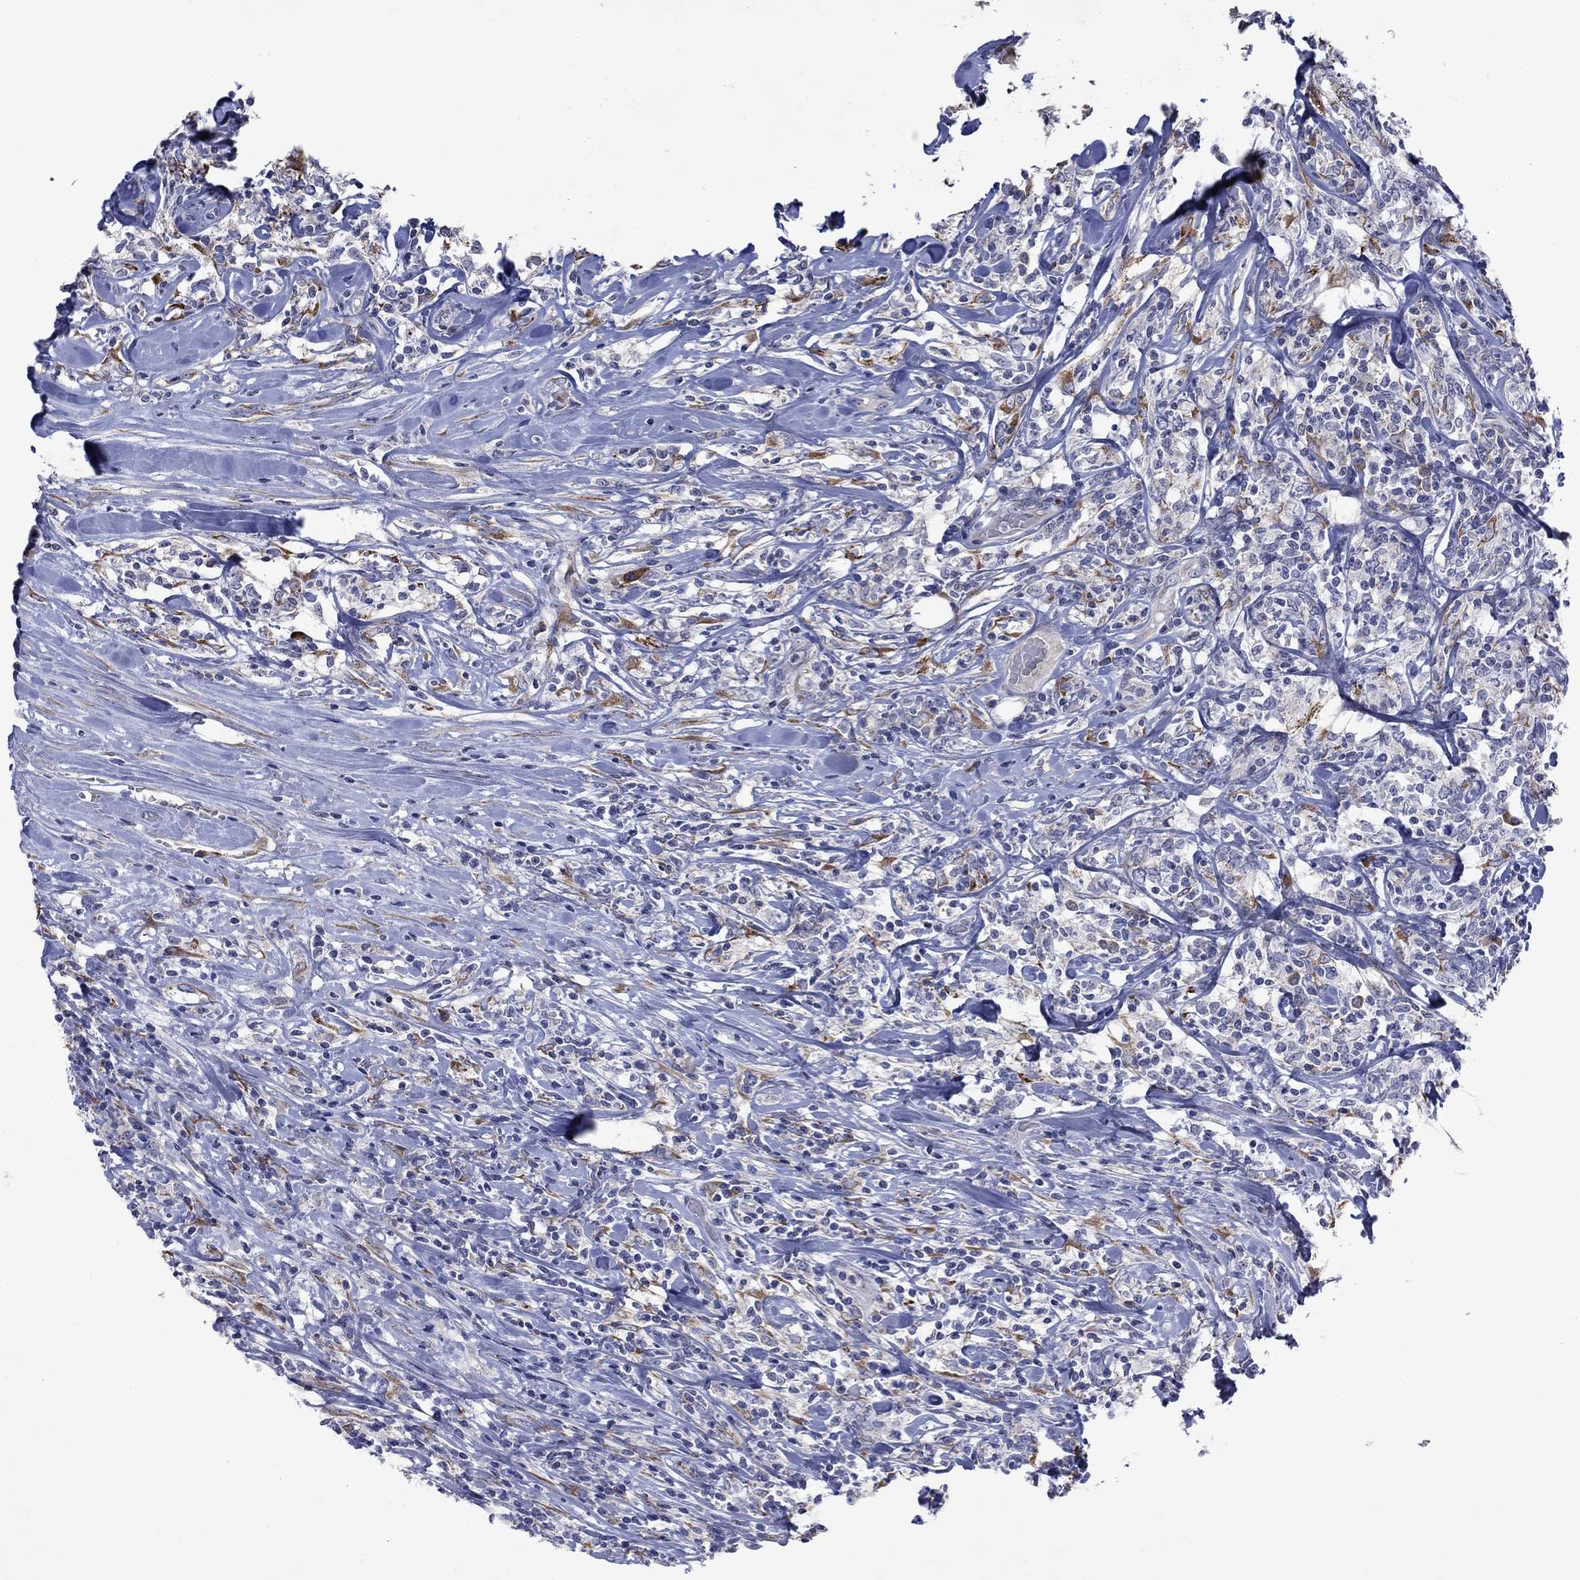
{"staining": {"intensity": "negative", "quantity": "none", "location": "none"}, "tissue": "lymphoma", "cell_type": "Tumor cells", "image_type": "cancer", "snomed": [{"axis": "morphology", "description": "Malignant lymphoma, non-Hodgkin's type, High grade"}, {"axis": "topography", "description": "Lymph node"}], "caption": "High magnification brightfield microscopy of high-grade malignant lymphoma, non-Hodgkin's type stained with DAB (brown) and counterstained with hematoxylin (blue): tumor cells show no significant expression. Nuclei are stained in blue.", "gene": "TMEM97", "patient": {"sex": "female", "age": 84}}